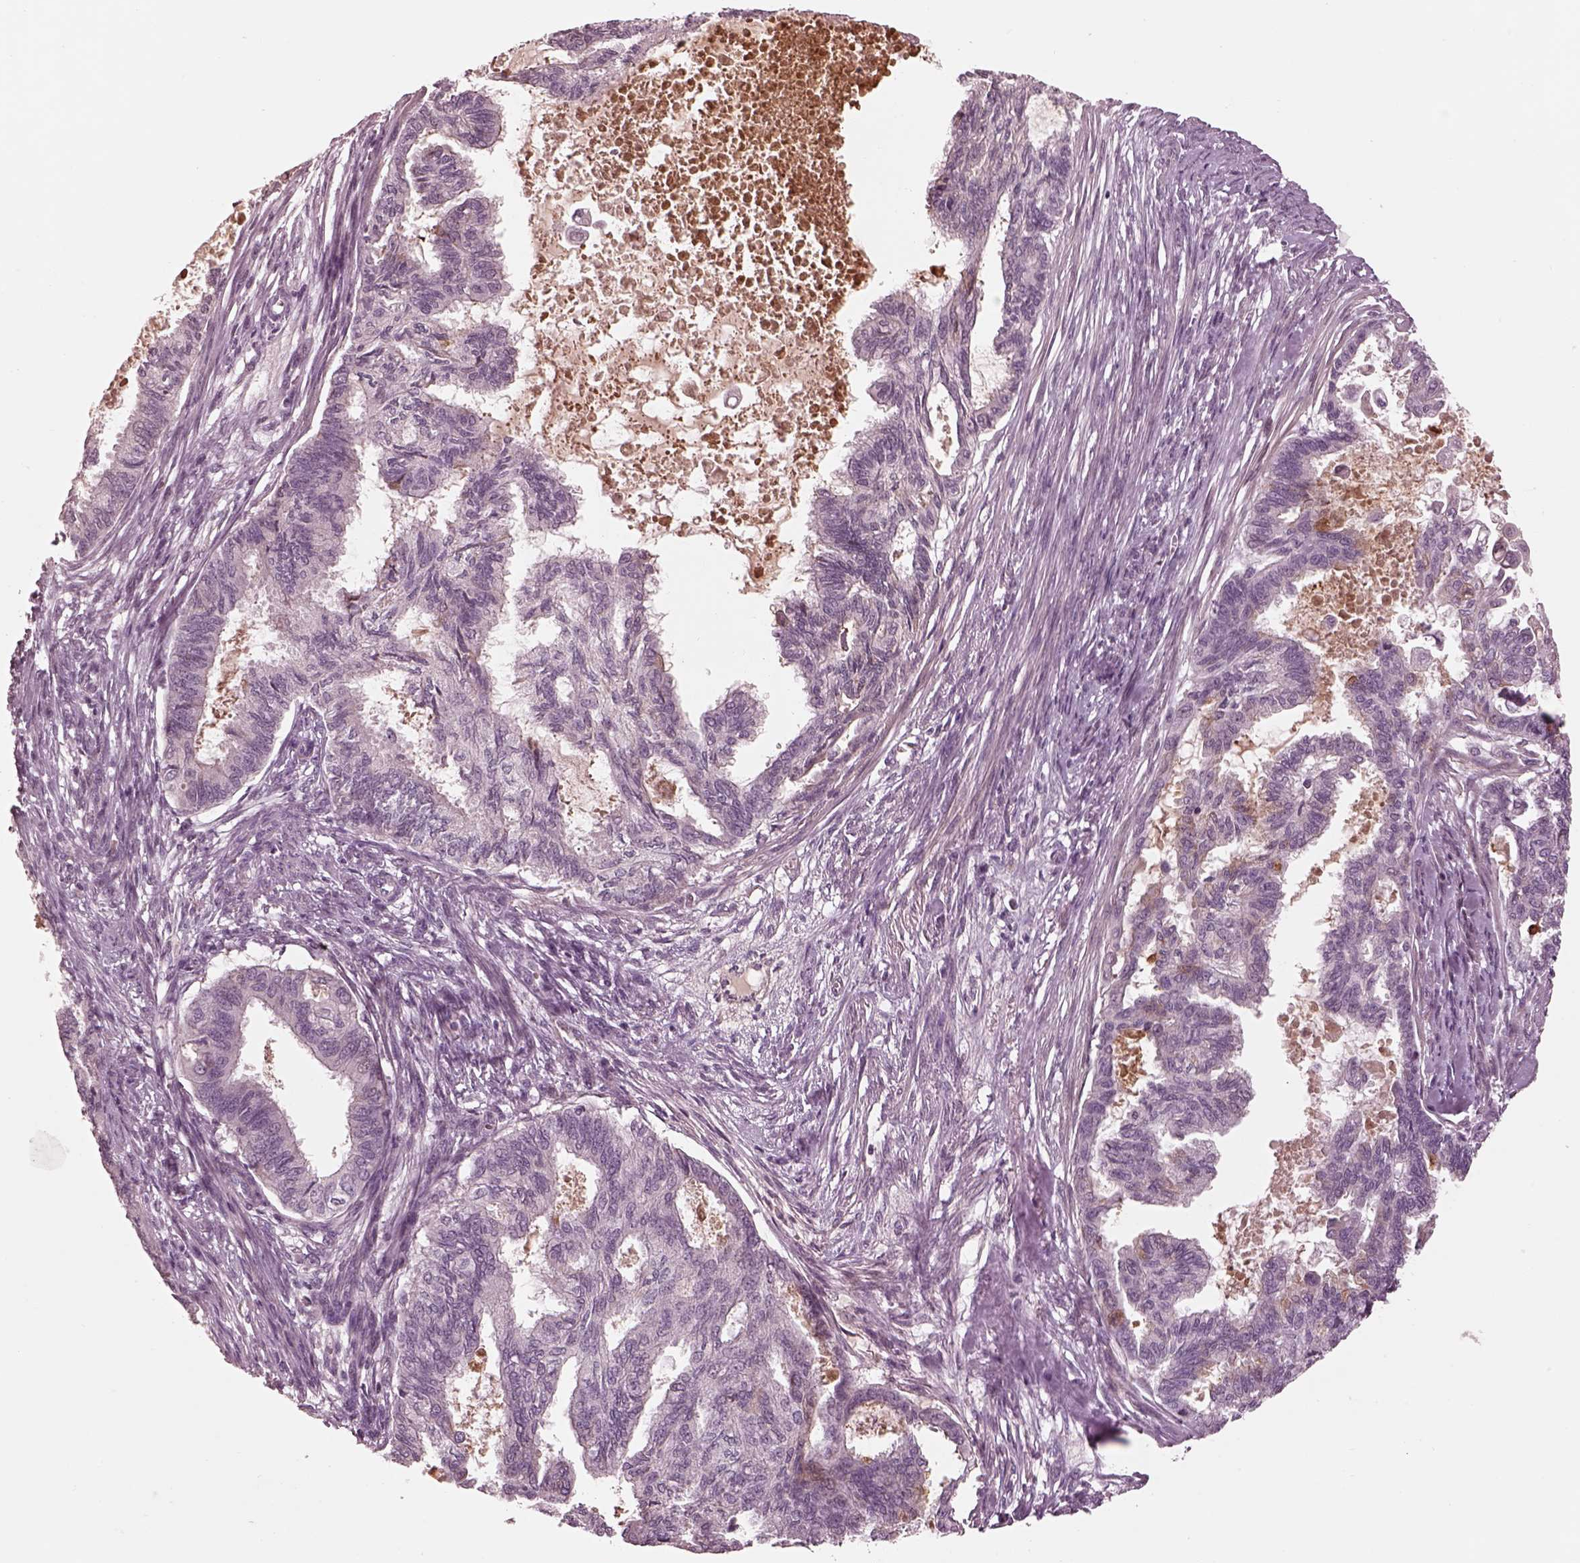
{"staining": {"intensity": "negative", "quantity": "none", "location": "none"}, "tissue": "endometrial cancer", "cell_type": "Tumor cells", "image_type": "cancer", "snomed": [{"axis": "morphology", "description": "Adenocarcinoma, NOS"}, {"axis": "topography", "description": "Endometrium"}], "caption": "Immunohistochemistry of human endometrial cancer demonstrates no expression in tumor cells.", "gene": "KCNA2", "patient": {"sex": "female", "age": 86}}